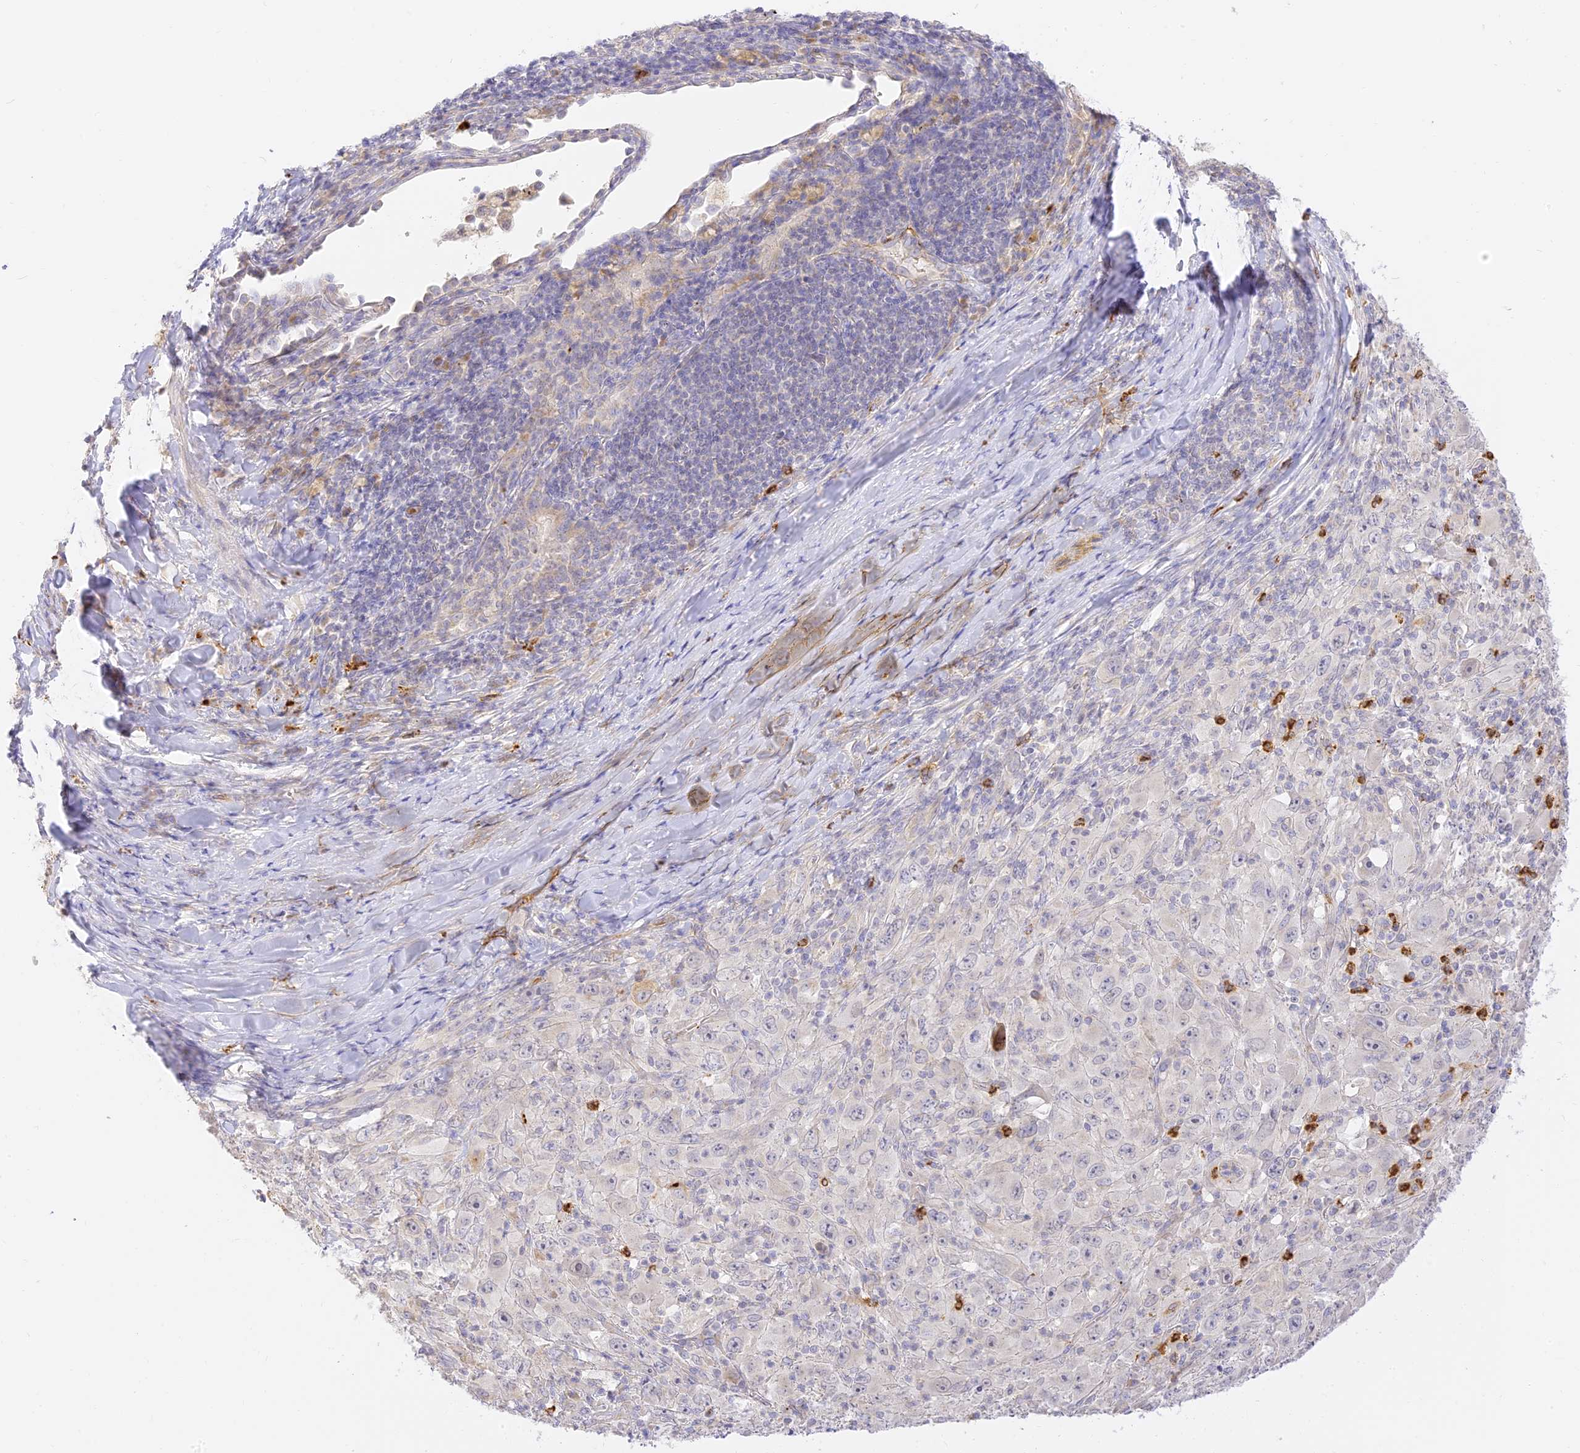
{"staining": {"intensity": "negative", "quantity": "none", "location": "none"}, "tissue": "melanoma", "cell_type": "Tumor cells", "image_type": "cancer", "snomed": [{"axis": "morphology", "description": "Malignant melanoma, Metastatic site"}, {"axis": "topography", "description": "Skin"}], "caption": "Immunohistochemistry (IHC) of melanoma demonstrates no staining in tumor cells.", "gene": "LRRC15", "patient": {"sex": "female", "age": 56}}